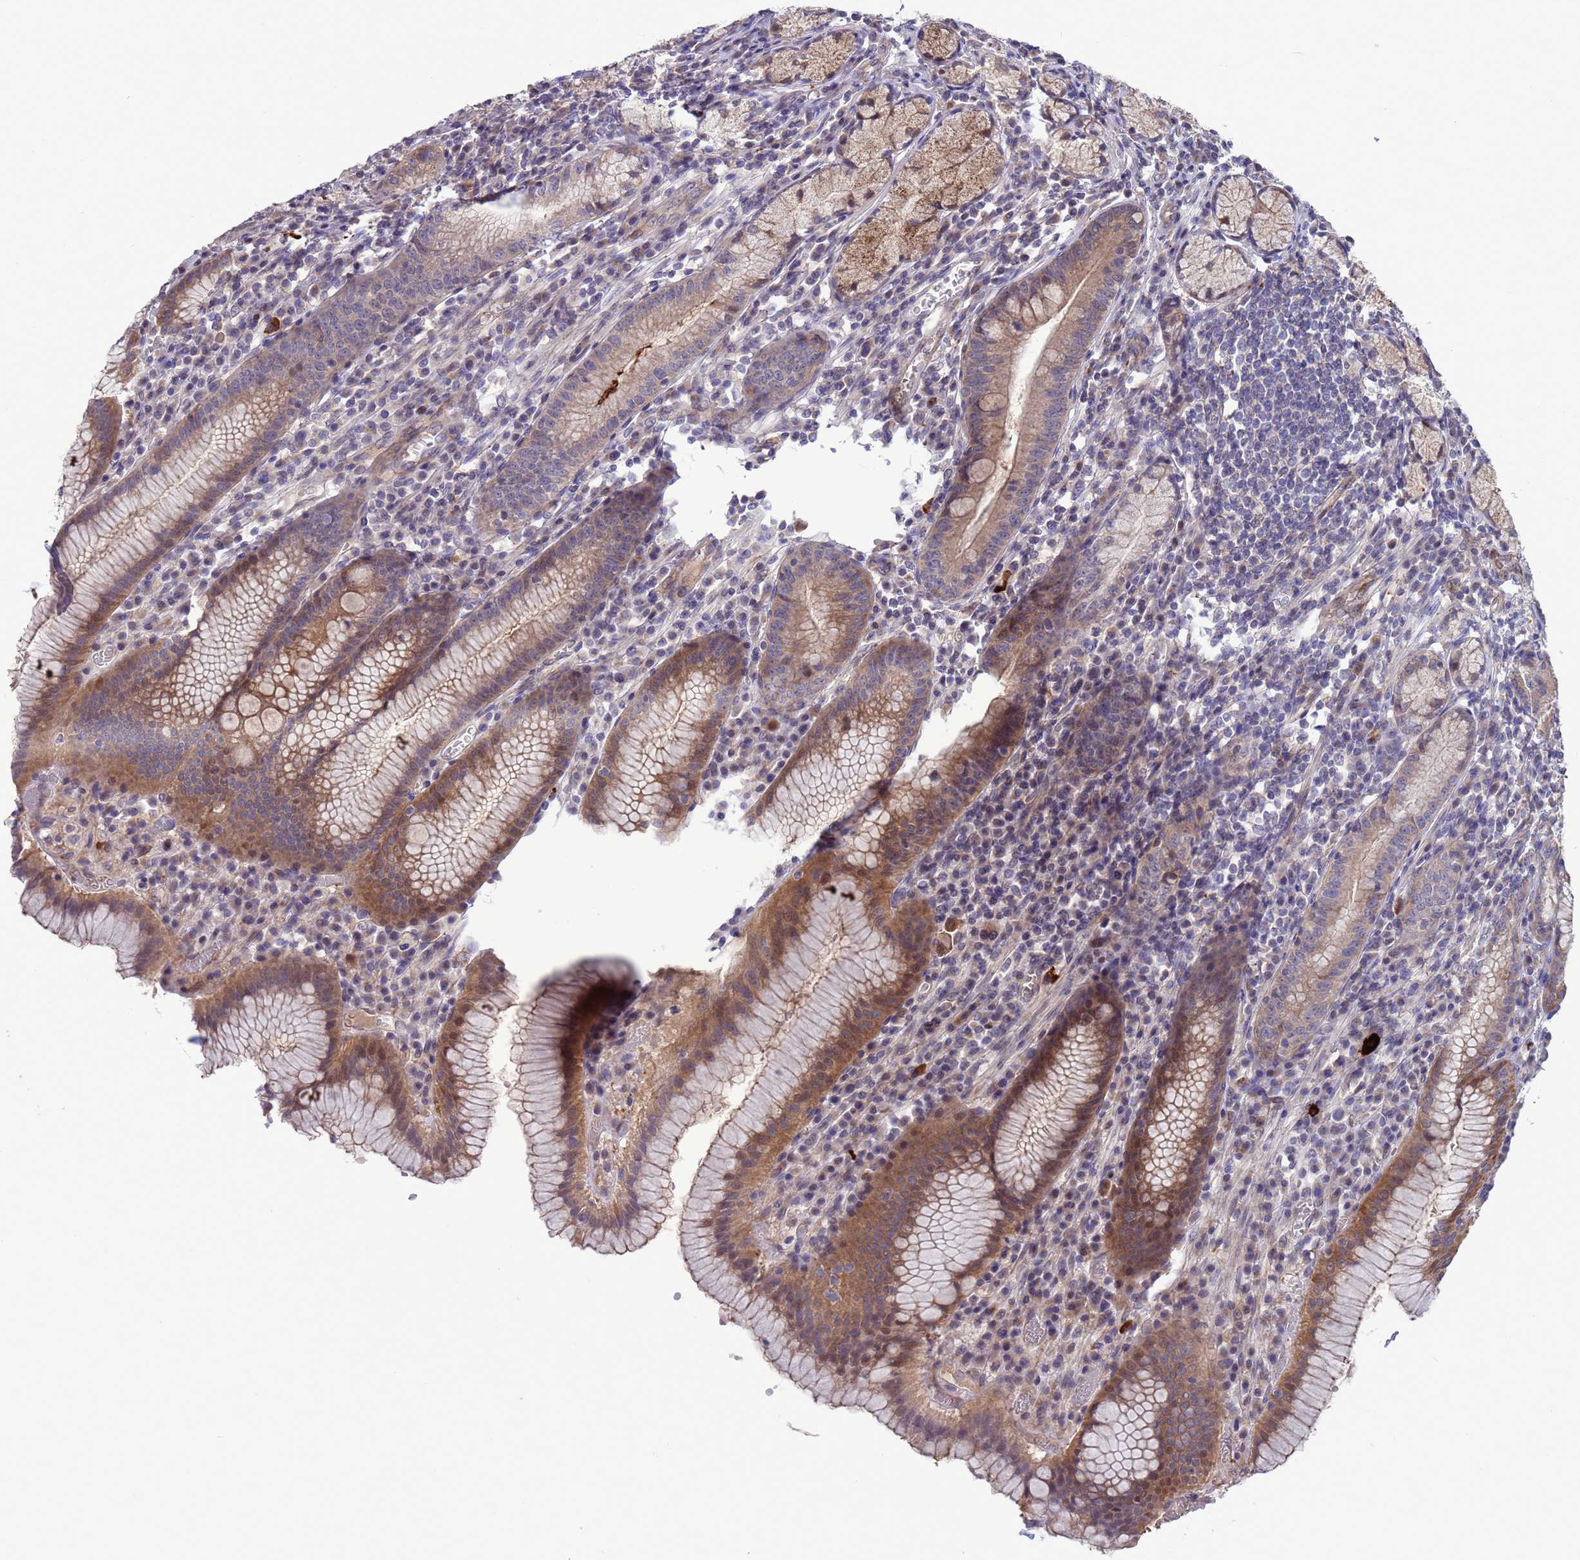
{"staining": {"intensity": "moderate", "quantity": "25%-75%", "location": "cytoplasmic/membranous,nuclear"}, "tissue": "stomach", "cell_type": "Glandular cells", "image_type": "normal", "snomed": [{"axis": "morphology", "description": "Normal tissue, NOS"}, {"axis": "topography", "description": "Stomach"}], "caption": "Glandular cells display medium levels of moderate cytoplasmic/membranous,nuclear expression in about 25%-75% of cells in unremarkable stomach.", "gene": "GJA10", "patient": {"sex": "male", "age": 55}}